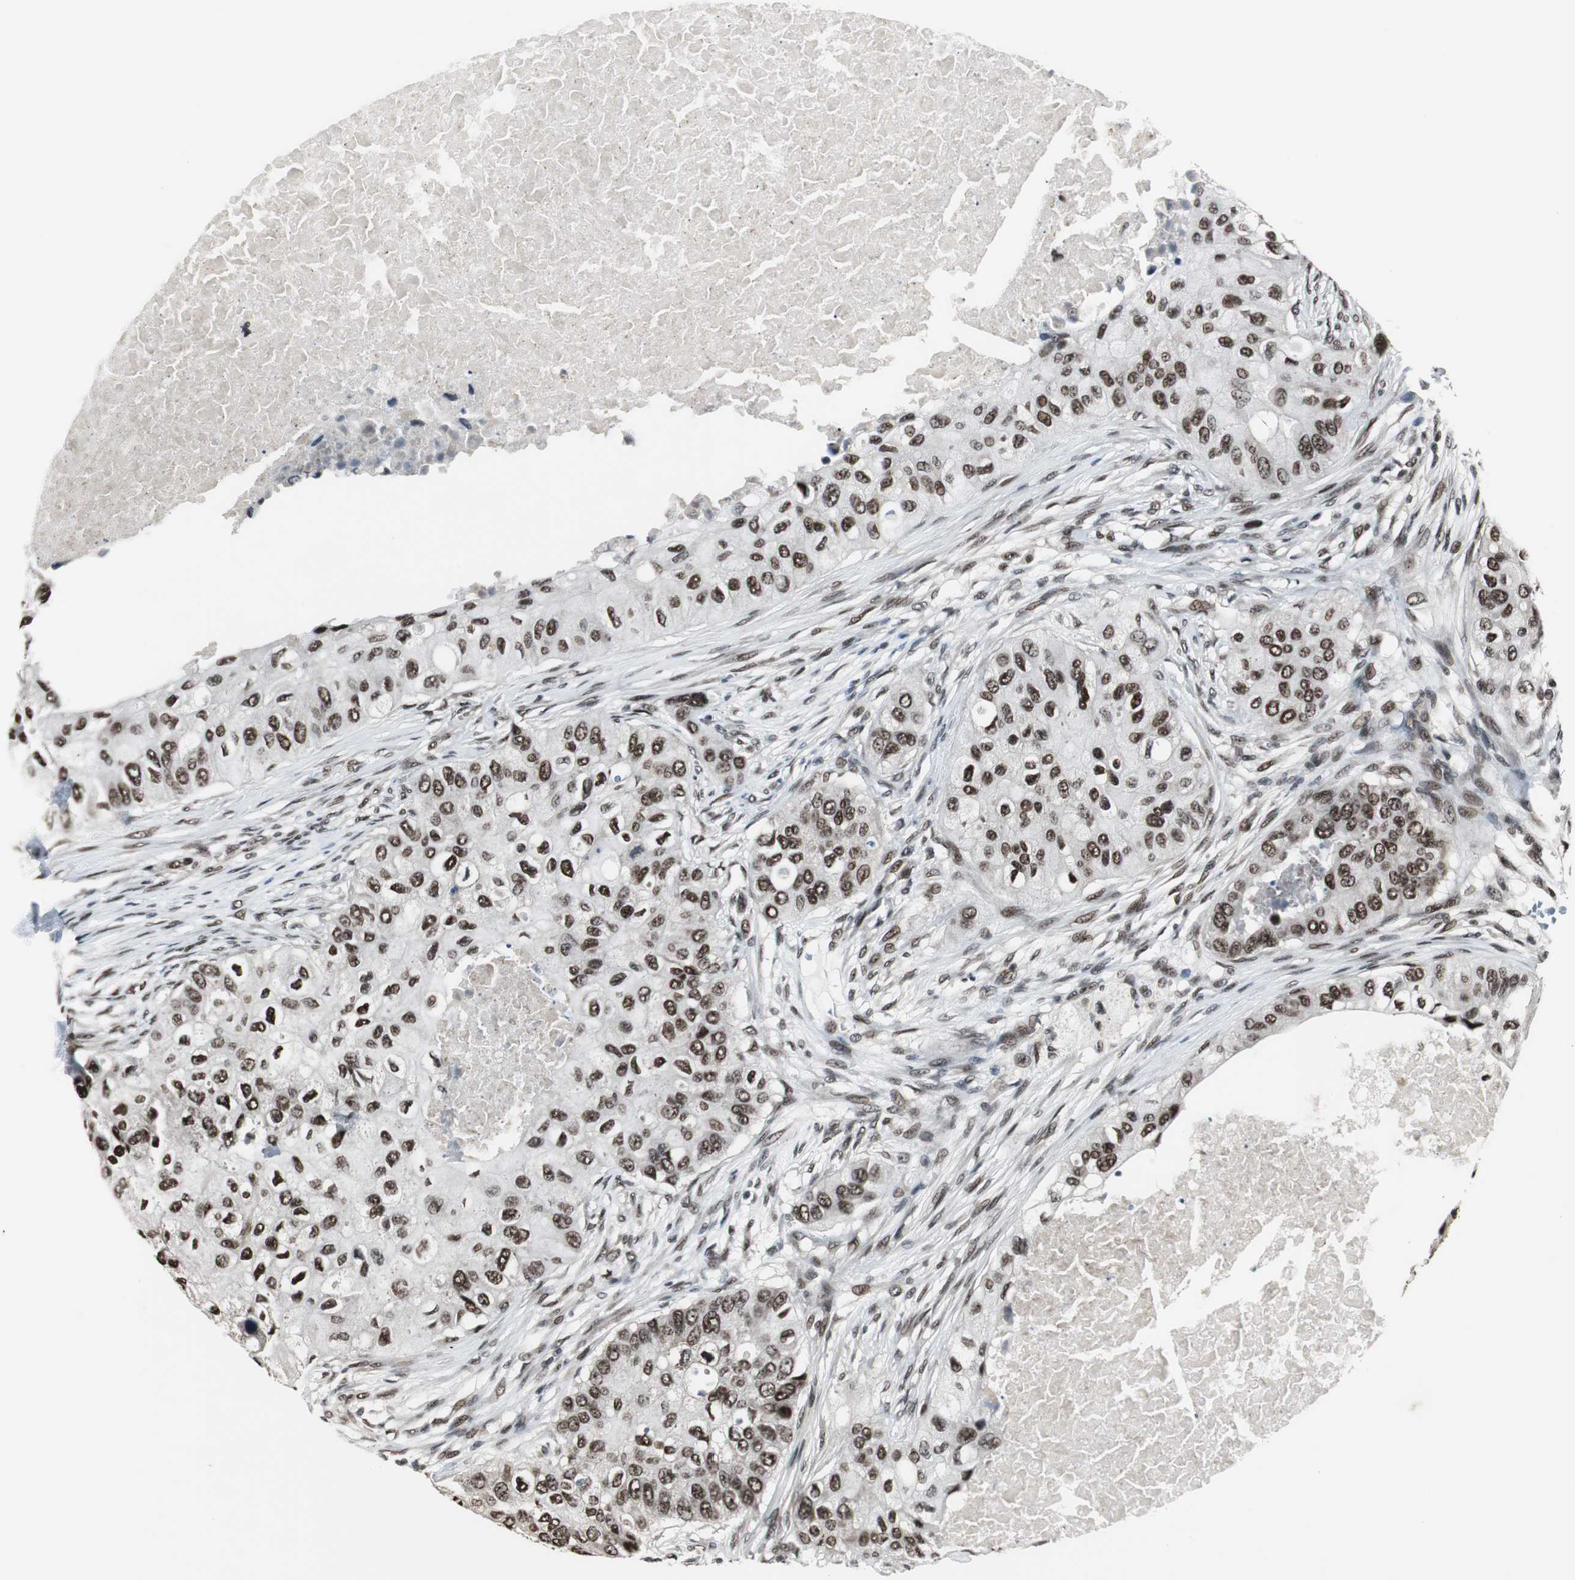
{"staining": {"intensity": "strong", "quantity": ">75%", "location": "nuclear"}, "tissue": "breast cancer", "cell_type": "Tumor cells", "image_type": "cancer", "snomed": [{"axis": "morphology", "description": "Normal tissue, NOS"}, {"axis": "morphology", "description": "Duct carcinoma"}, {"axis": "topography", "description": "Breast"}], "caption": "This is an image of IHC staining of breast cancer (invasive ductal carcinoma), which shows strong staining in the nuclear of tumor cells.", "gene": "CDK9", "patient": {"sex": "female", "age": 49}}